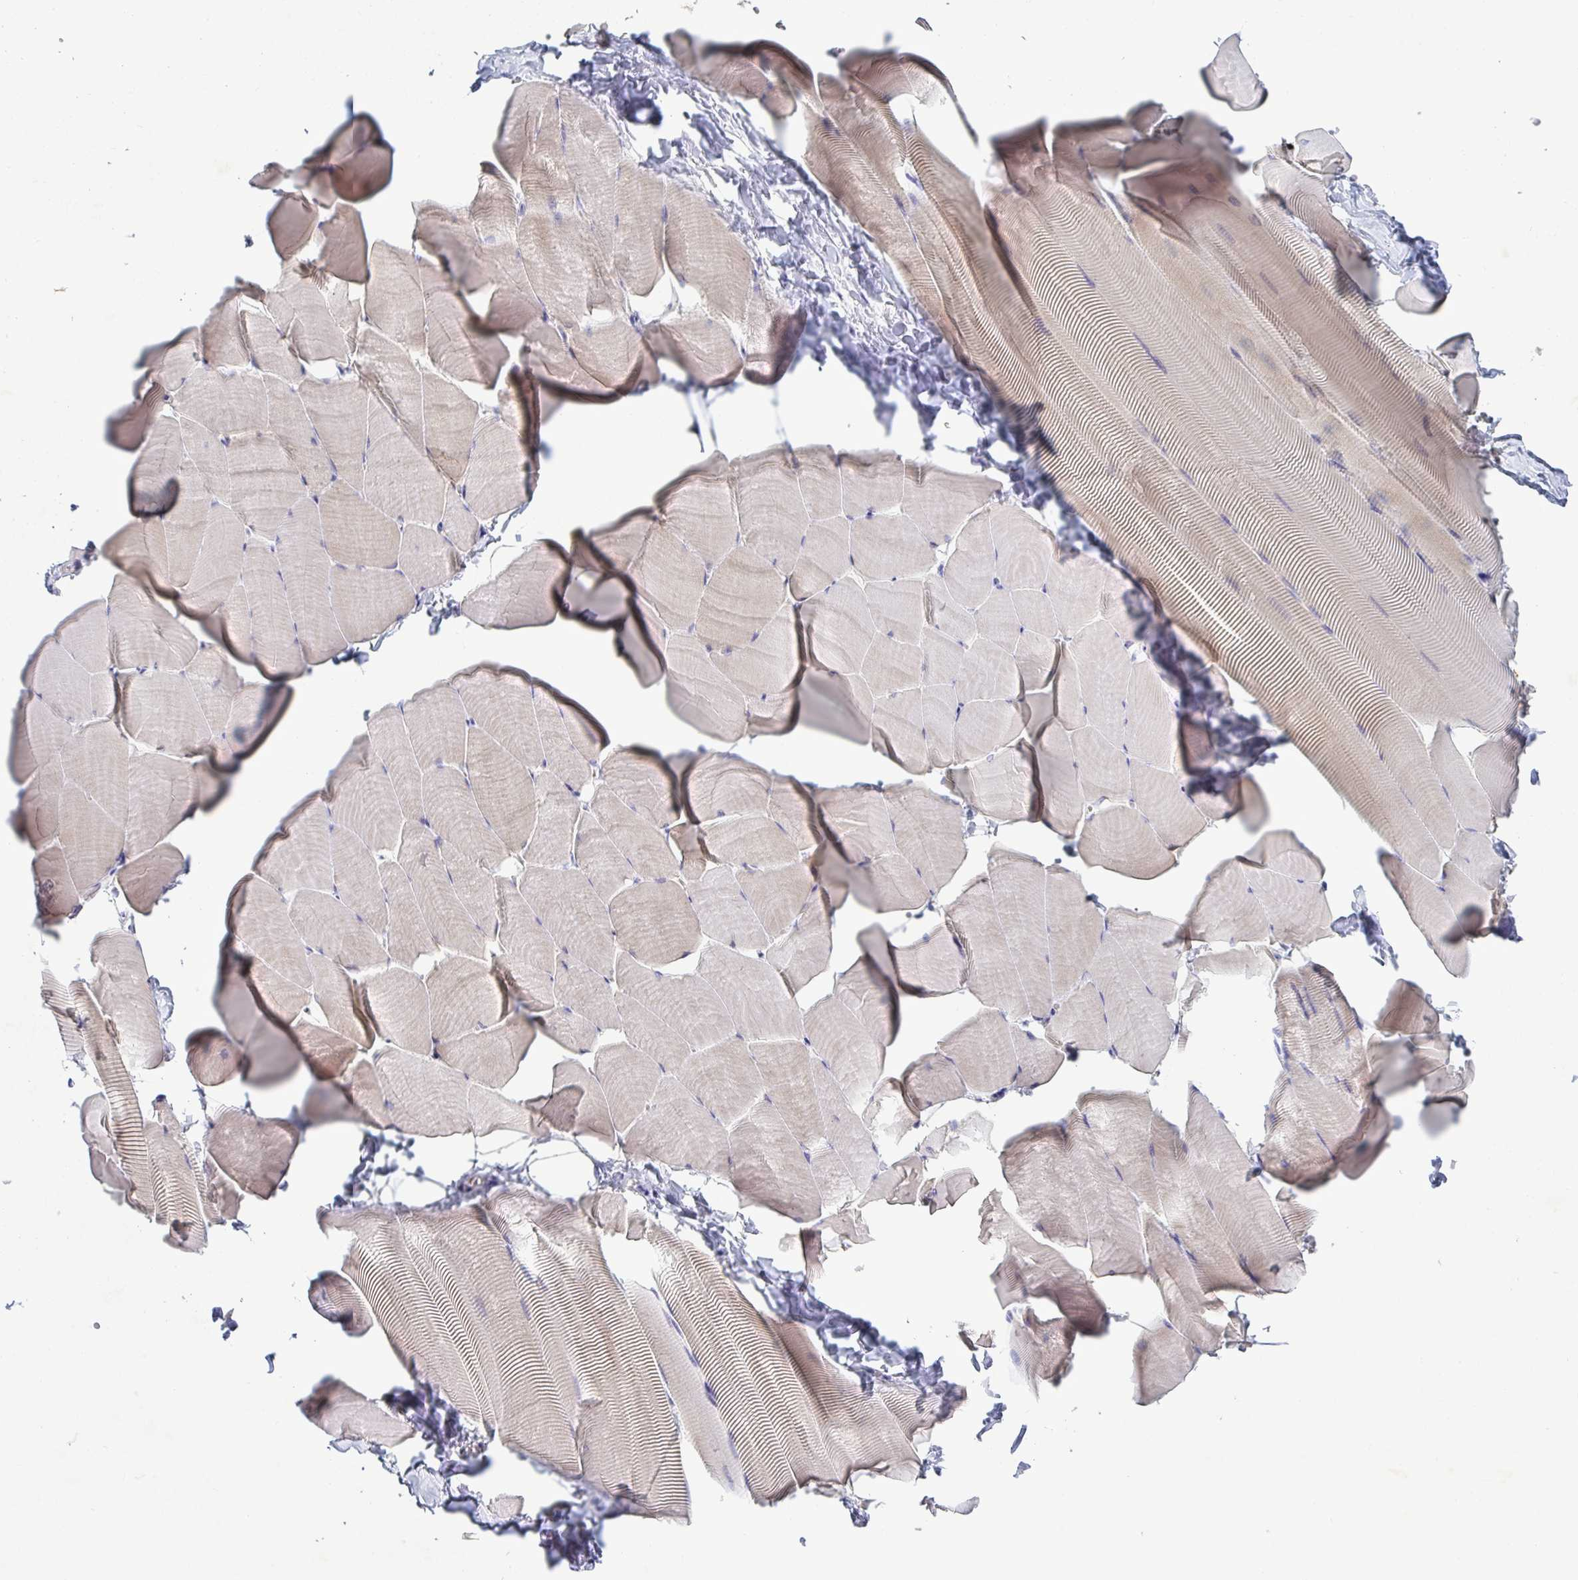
{"staining": {"intensity": "weak", "quantity": "<25%", "location": "cytoplasmic/membranous"}, "tissue": "skeletal muscle", "cell_type": "Myocytes", "image_type": "normal", "snomed": [{"axis": "morphology", "description": "Normal tissue, NOS"}, {"axis": "topography", "description": "Skeletal muscle"}], "caption": "A high-resolution histopathology image shows immunohistochemistry (IHC) staining of unremarkable skeletal muscle, which displays no significant positivity in myocytes. (DAB (3,3'-diaminobenzidine) IHC, high magnification).", "gene": "GALNT13", "patient": {"sex": "male", "age": 25}}